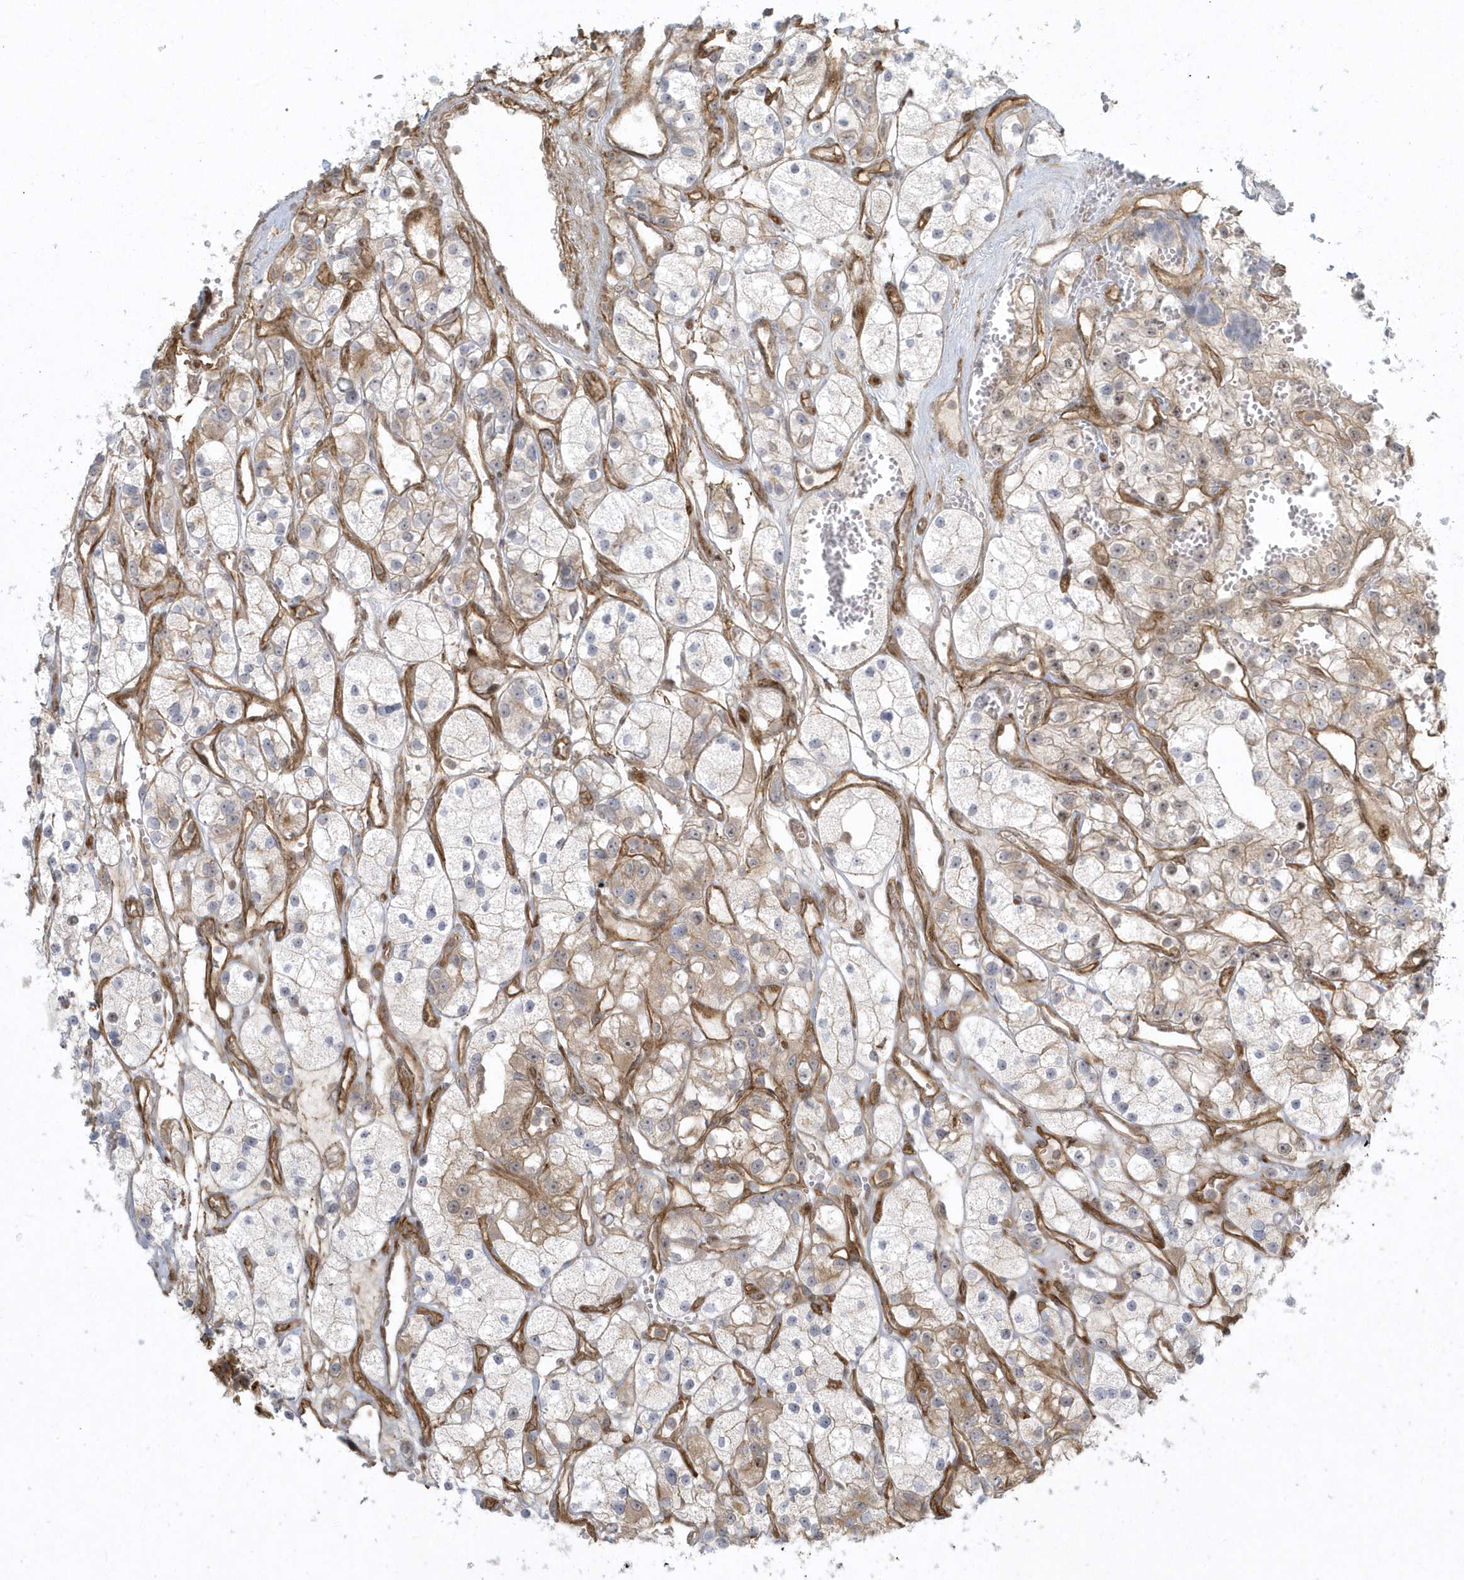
{"staining": {"intensity": "moderate", "quantity": "<25%", "location": "cytoplasmic/membranous"}, "tissue": "renal cancer", "cell_type": "Tumor cells", "image_type": "cancer", "snomed": [{"axis": "morphology", "description": "Adenocarcinoma, NOS"}, {"axis": "topography", "description": "Kidney"}], "caption": "Immunohistochemistry (IHC) (DAB (3,3'-diaminobenzidine)) staining of renal cancer (adenocarcinoma) reveals moderate cytoplasmic/membranous protein positivity in approximately <25% of tumor cells.", "gene": "MASP2", "patient": {"sex": "female", "age": 57}}